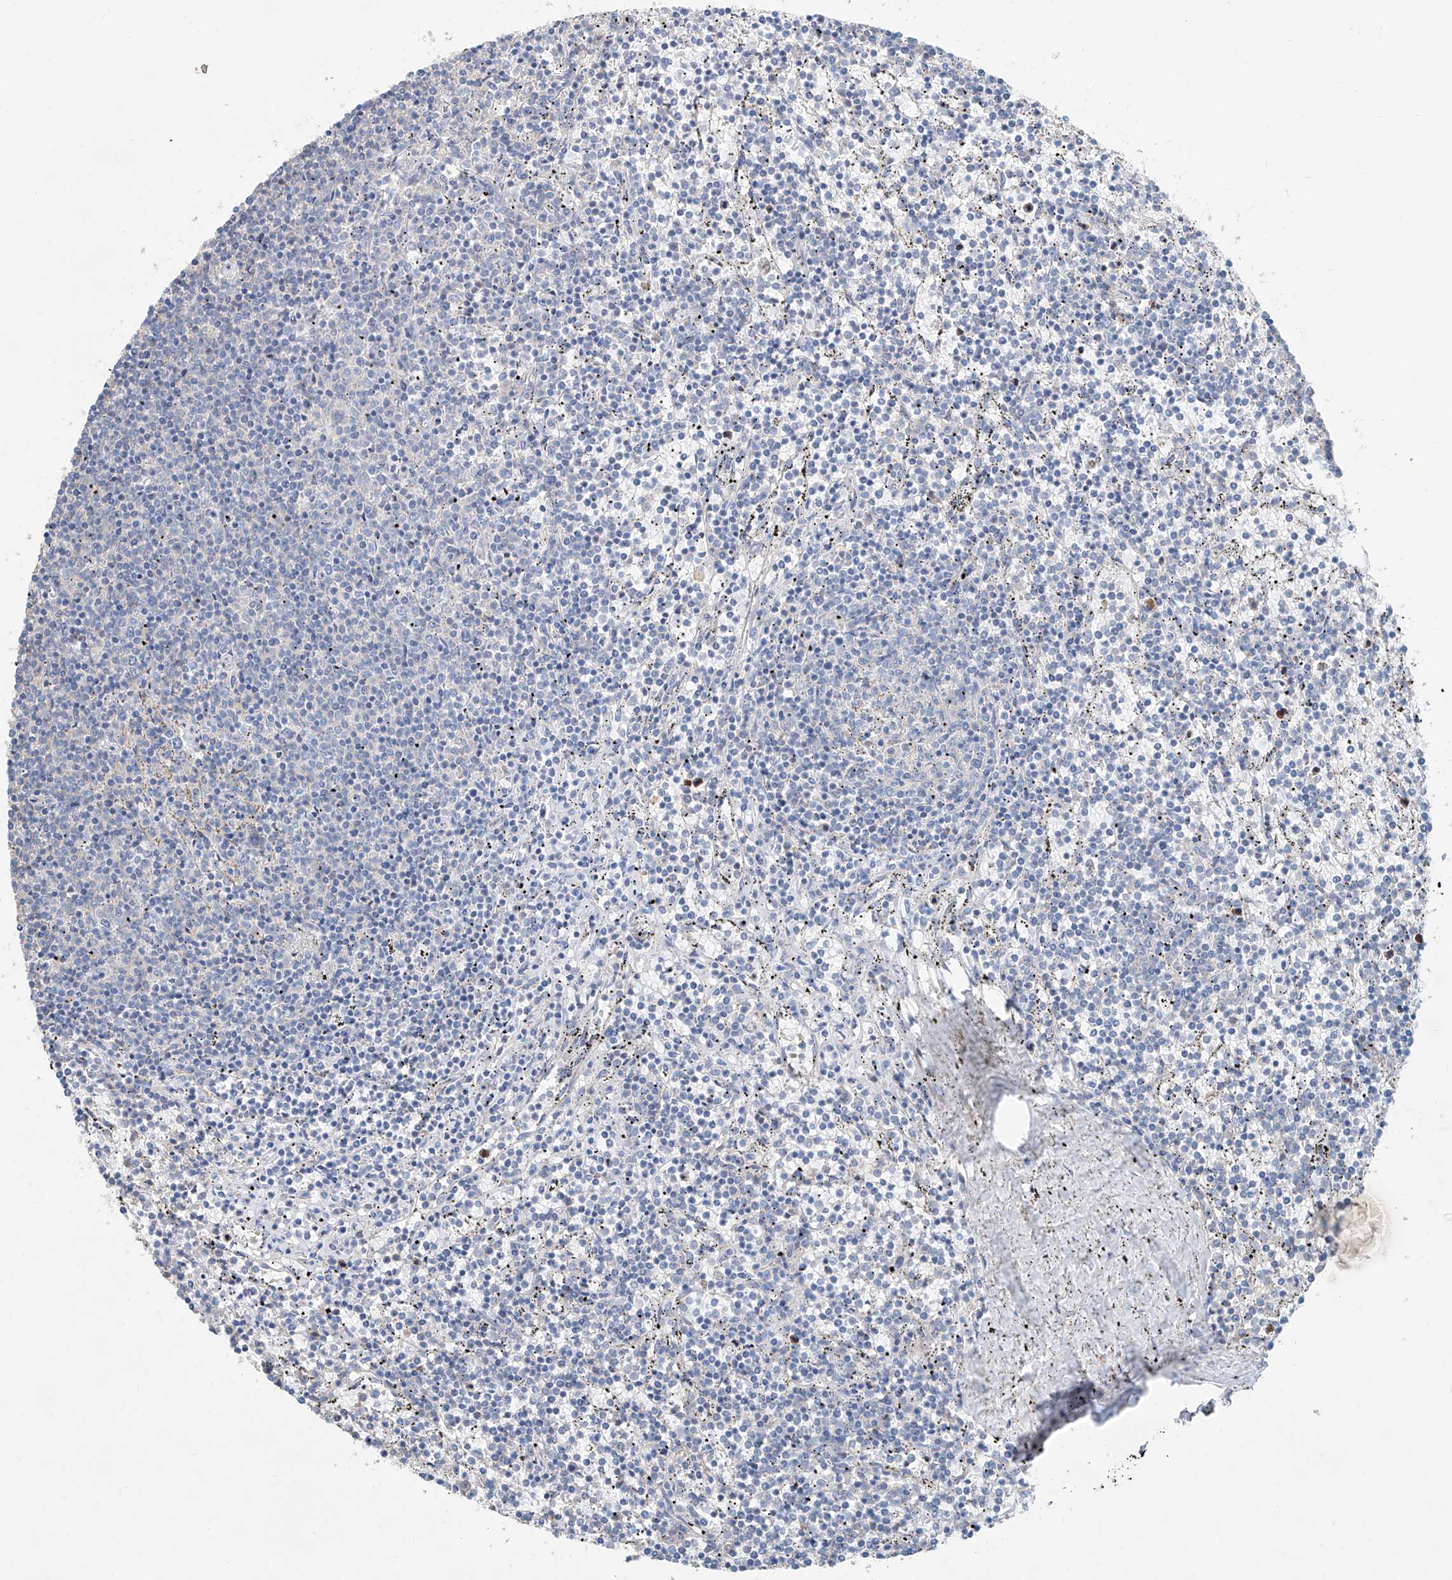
{"staining": {"intensity": "negative", "quantity": "none", "location": "none"}, "tissue": "lymphoma", "cell_type": "Tumor cells", "image_type": "cancer", "snomed": [{"axis": "morphology", "description": "Malignant lymphoma, non-Hodgkin's type, Low grade"}, {"axis": "topography", "description": "Spleen"}], "caption": "Tumor cells show no significant protein staining in malignant lymphoma, non-Hodgkin's type (low-grade).", "gene": "ANKRD34A", "patient": {"sex": "female", "age": 50}}